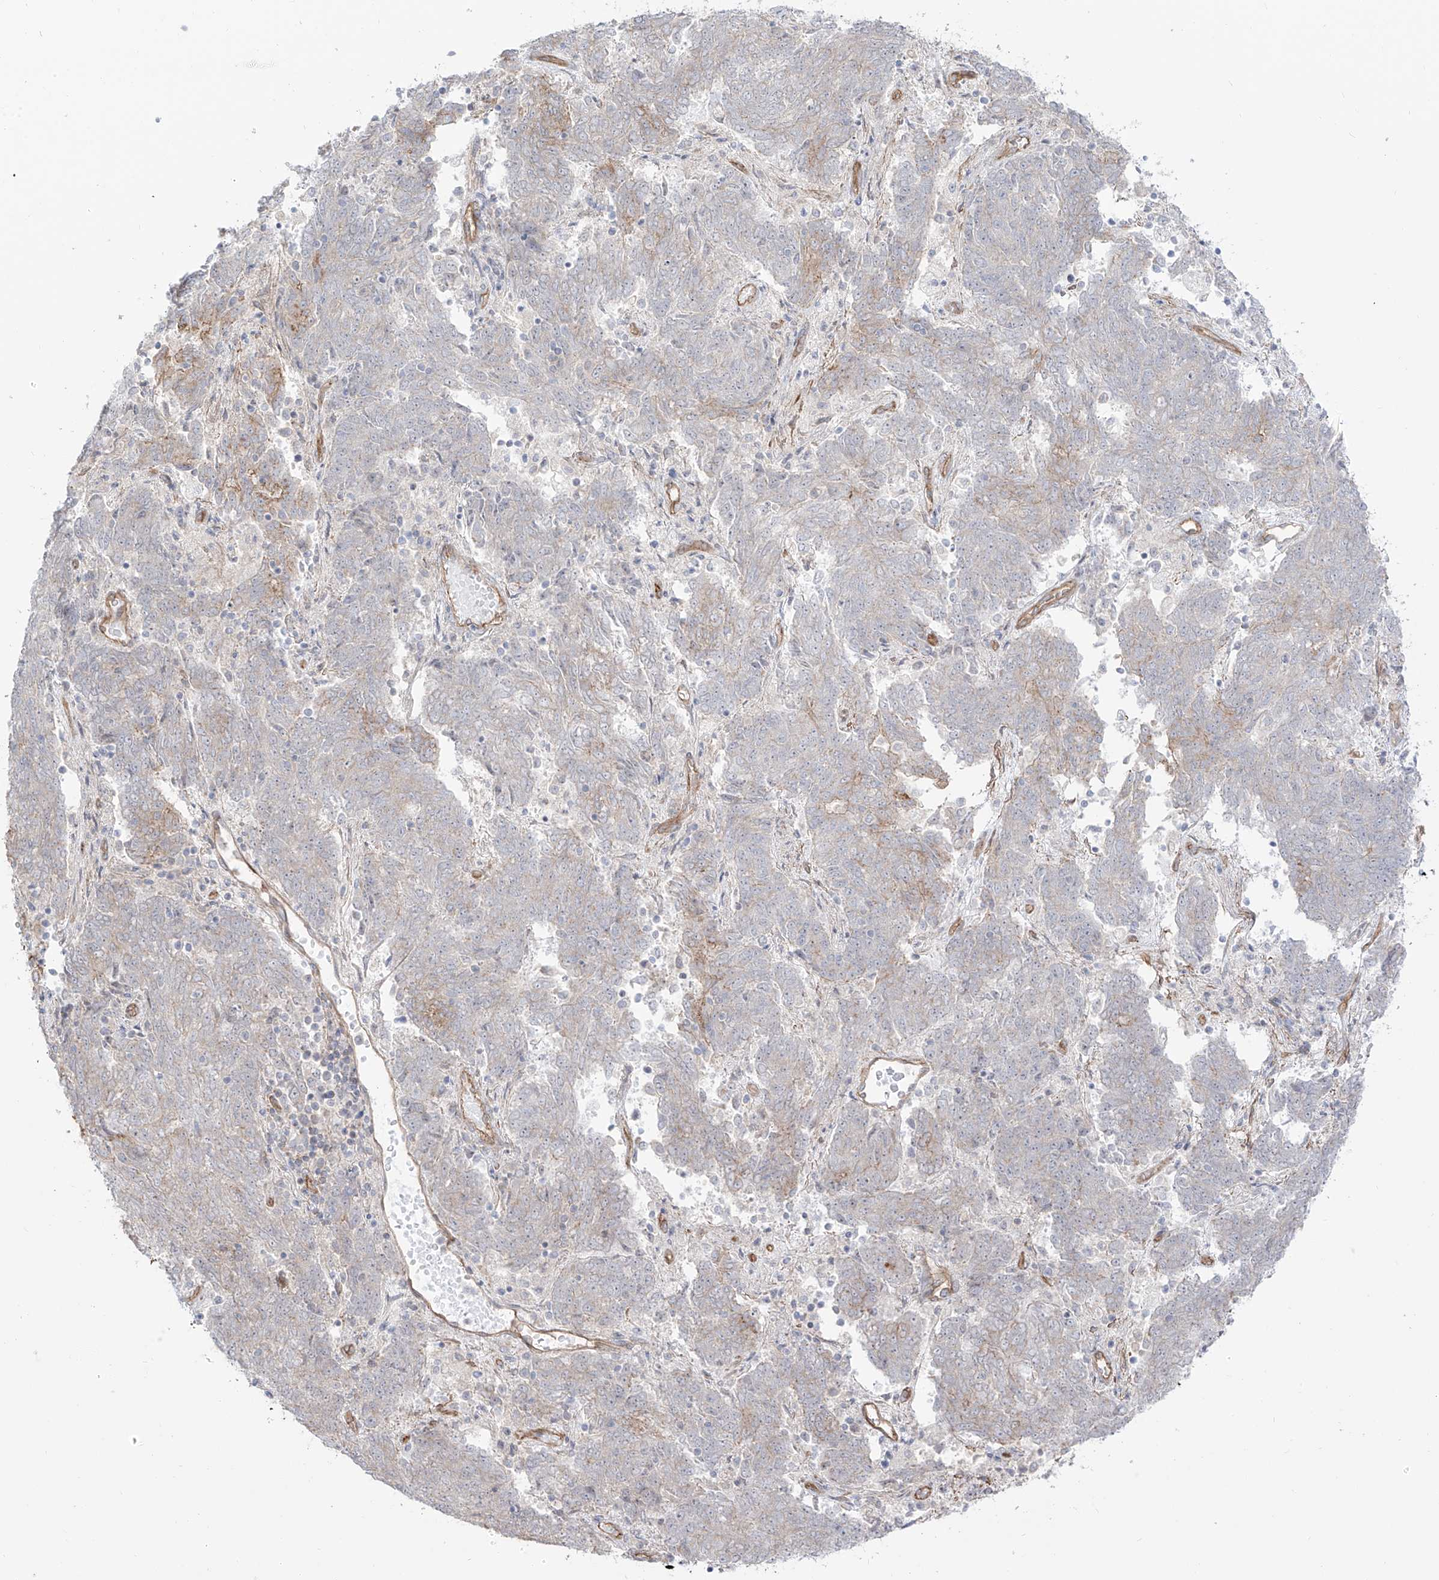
{"staining": {"intensity": "negative", "quantity": "none", "location": "none"}, "tissue": "endometrial cancer", "cell_type": "Tumor cells", "image_type": "cancer", "snomed": [{"axis": "morphology", "description": "Adenocarcinoma, NOS"}, {"axis": "topography", "description": "Endometrium"}], "caption": "Image shows no protein expression in tumor cells of adenocarcinoma (endometrial) tissue. The staining is performed using DAB brown chromogen with nuclei counter-stained in using hematoxylin.", "gene": "ZNF180", "patient": {"sex": "female", "age": 80}}